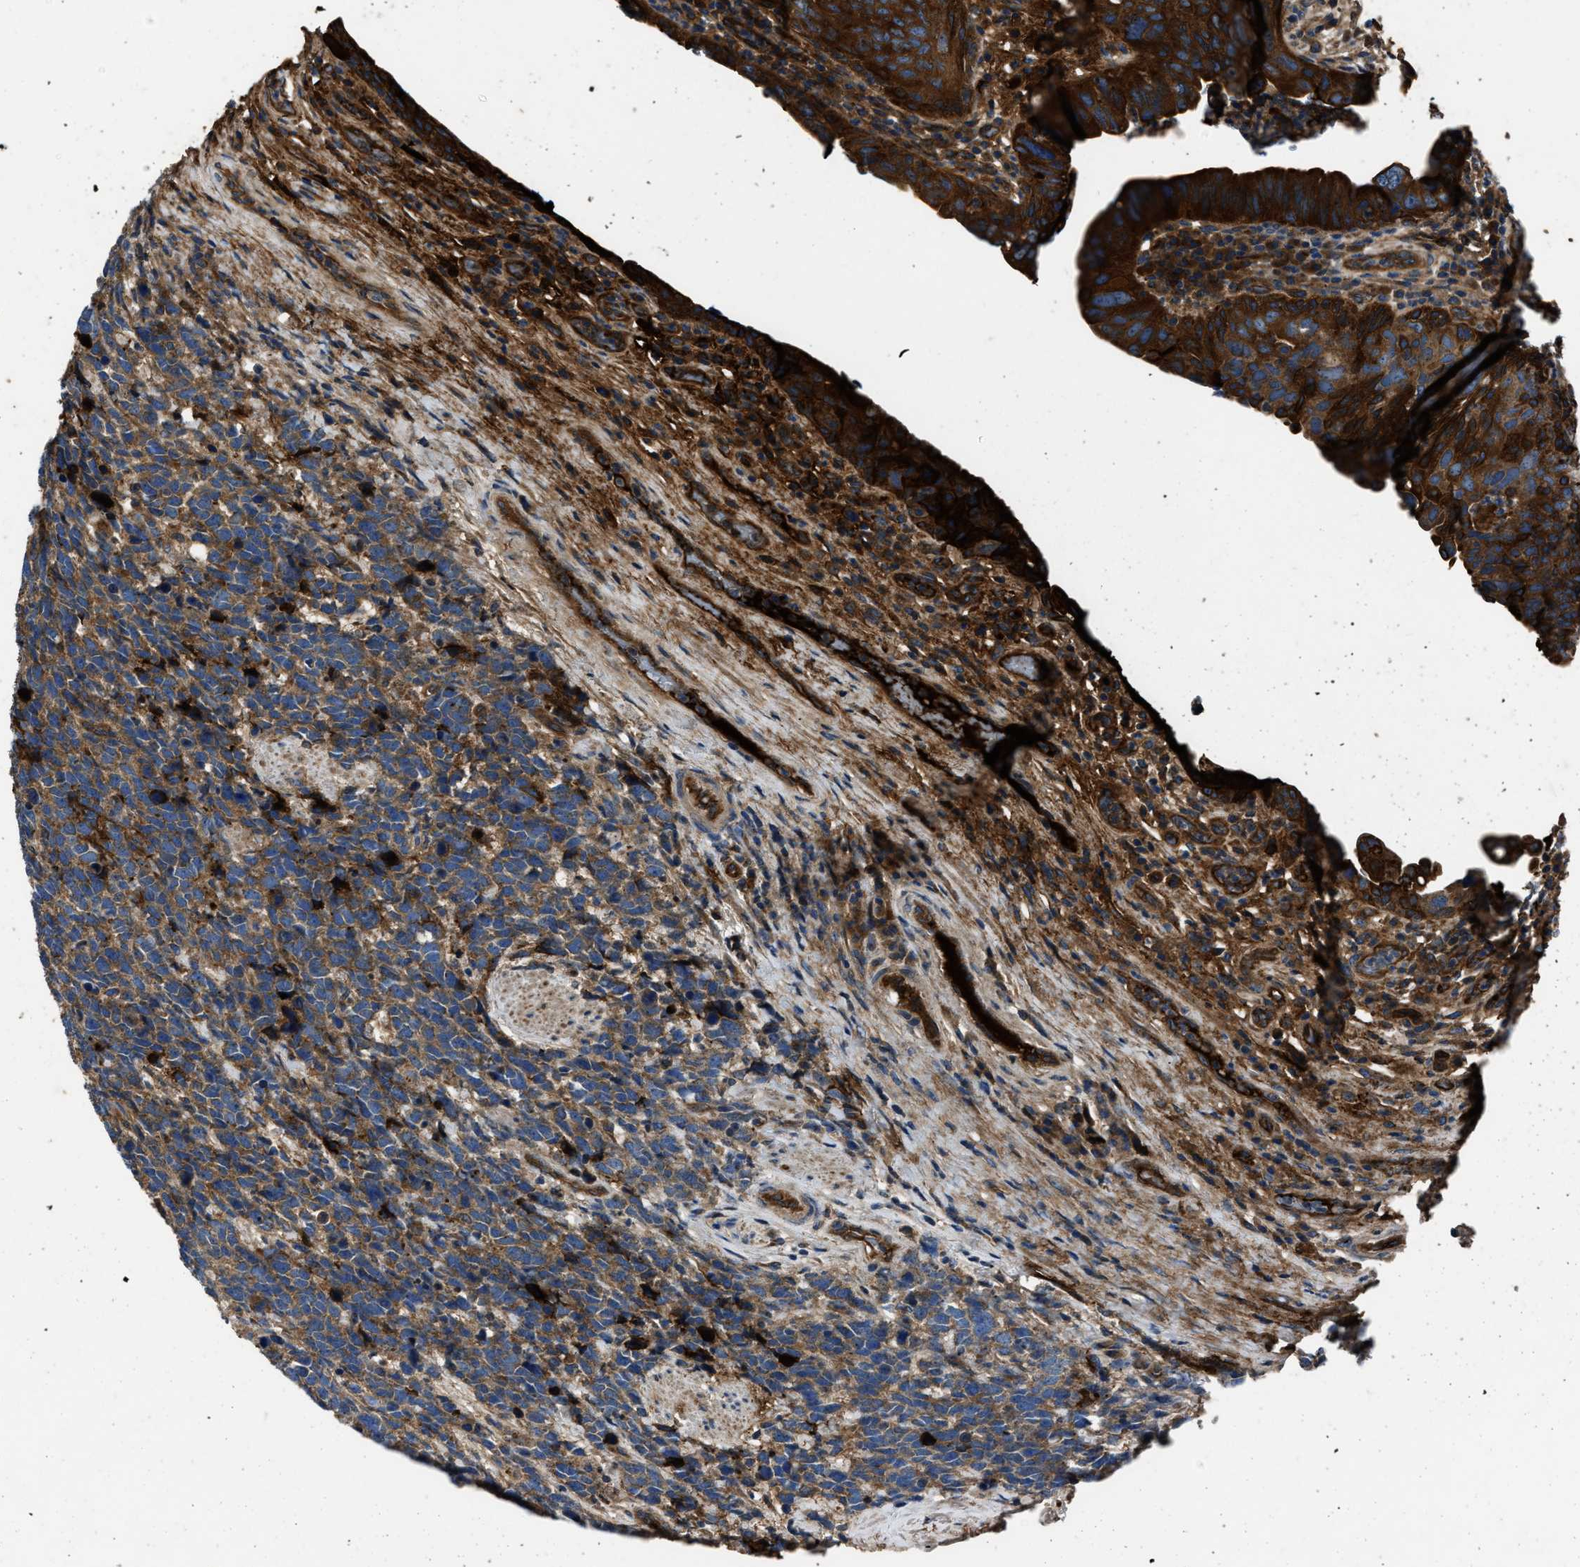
{"staining": {"intensity": "moderate", "quantity": ">75%", "location": "cytoplasmic/membranous"}, "tissue": "urothelial cancer", "cell_type": "Tumor cells", "image_type": "cancer", "snomed": [{"axis": "morphology", "description": "Urothelial carcinoma, High grade"}, {"axis": "topography", "description": "Urinary bladder"}], "caption": "High-grade urothelial carcinoma stained with IHC reveals moderate cytoplasmic/membranous staining in approximately >75% of tumor cells. (brown staining indicates protein expression, while blue staining denotes nuclei).", "gene": "ERC1", "patient": {"sex": "female", "age": 82}}